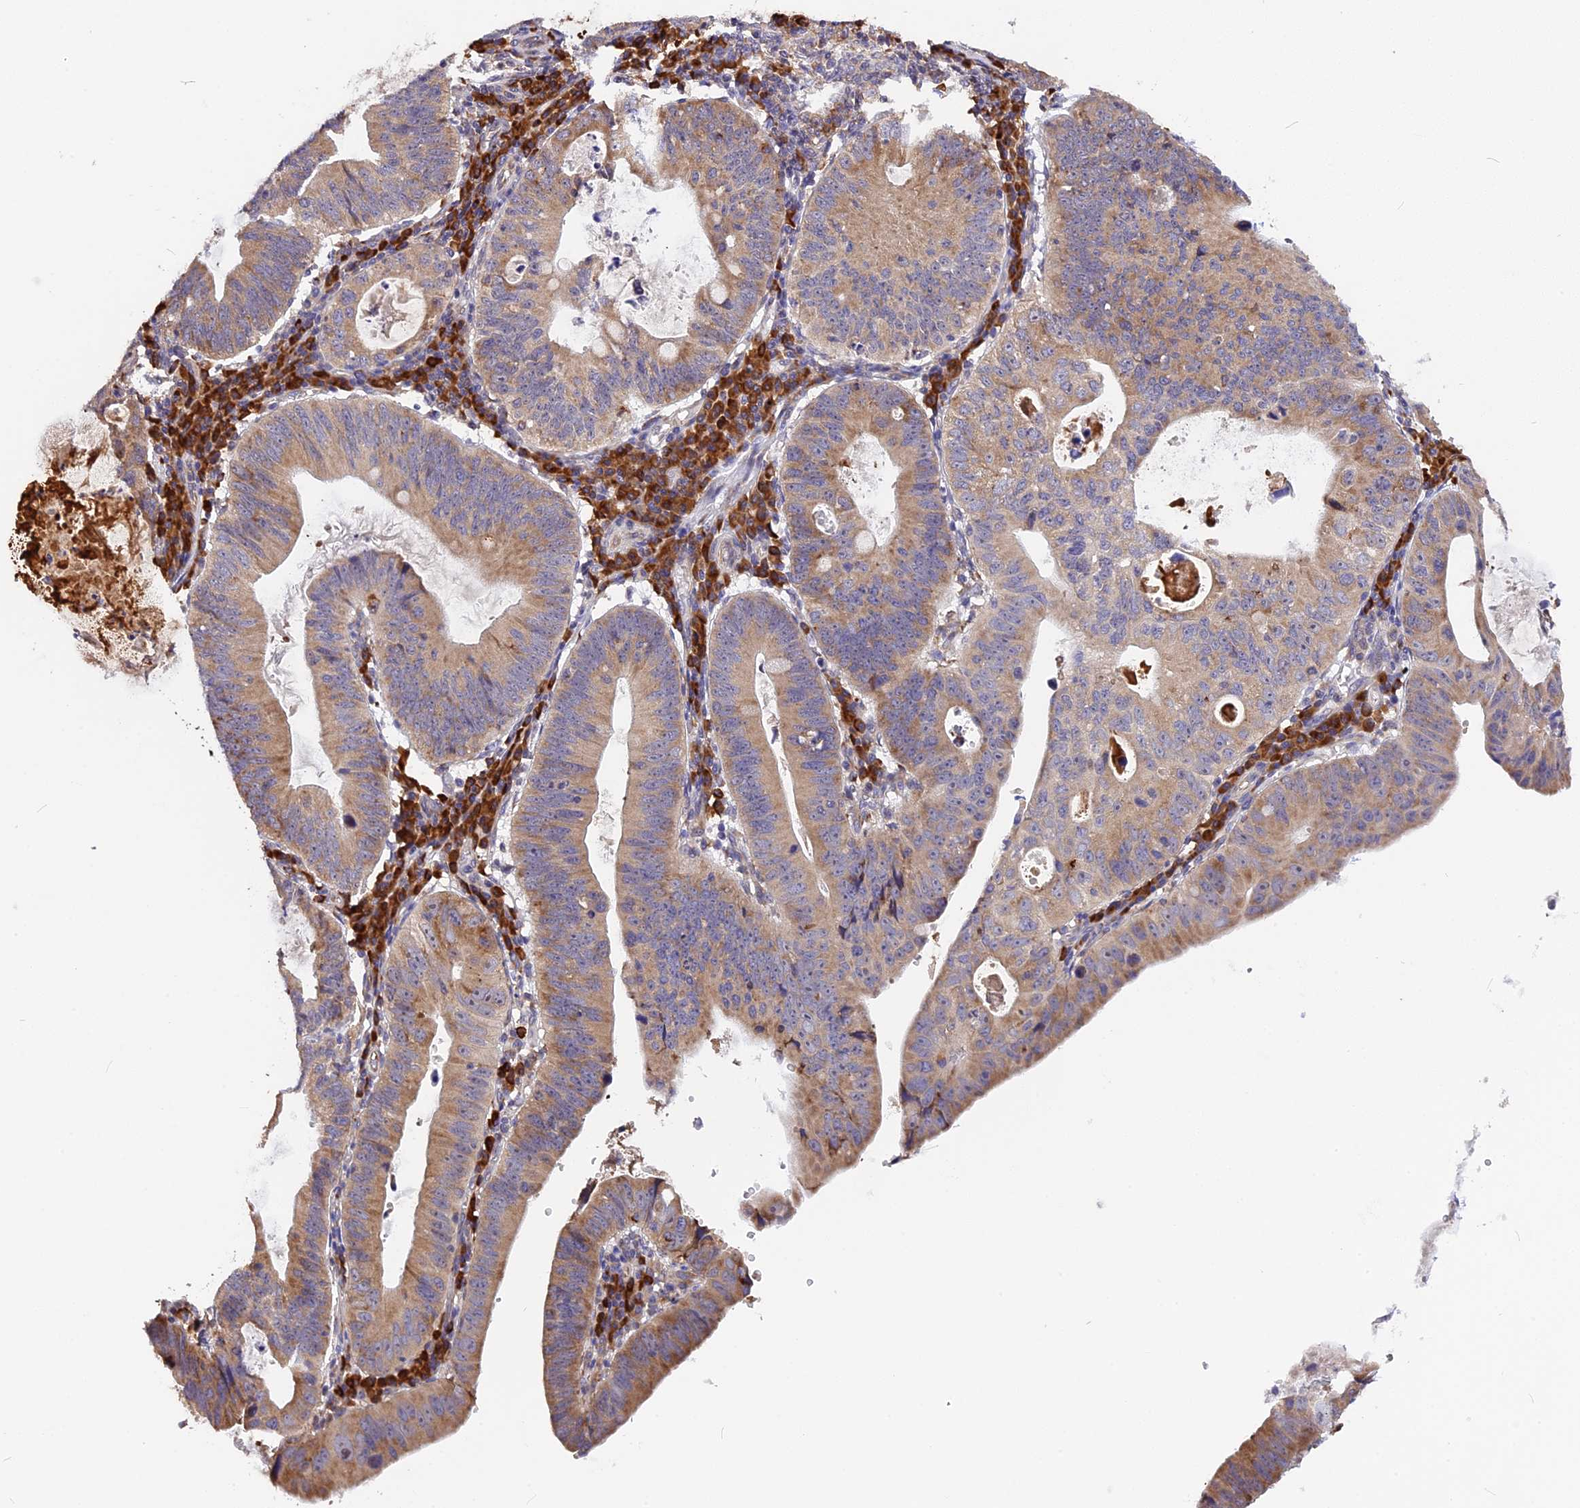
{"staining": {"intensity": "moderate", "quantity": ">75%", "location": "cytoplasmic/membranous"}, "tissue": "stomach cancer", "cell_type": "Tumor cells", "image_type": "cancer", "snomed": [{"axis": "morphology", "description": "Adenocarcinoma, NOS"}, {"axis": "topography", "description": "Stomach"}], "caption": "Tumor cells display medium levels of moderate cytoplasmic/membranous positivity in about >75% of cells in stomach adenocarcinoma.", "gene": "GNPTAB", "patient": {"sex": "male", "age": 59}}